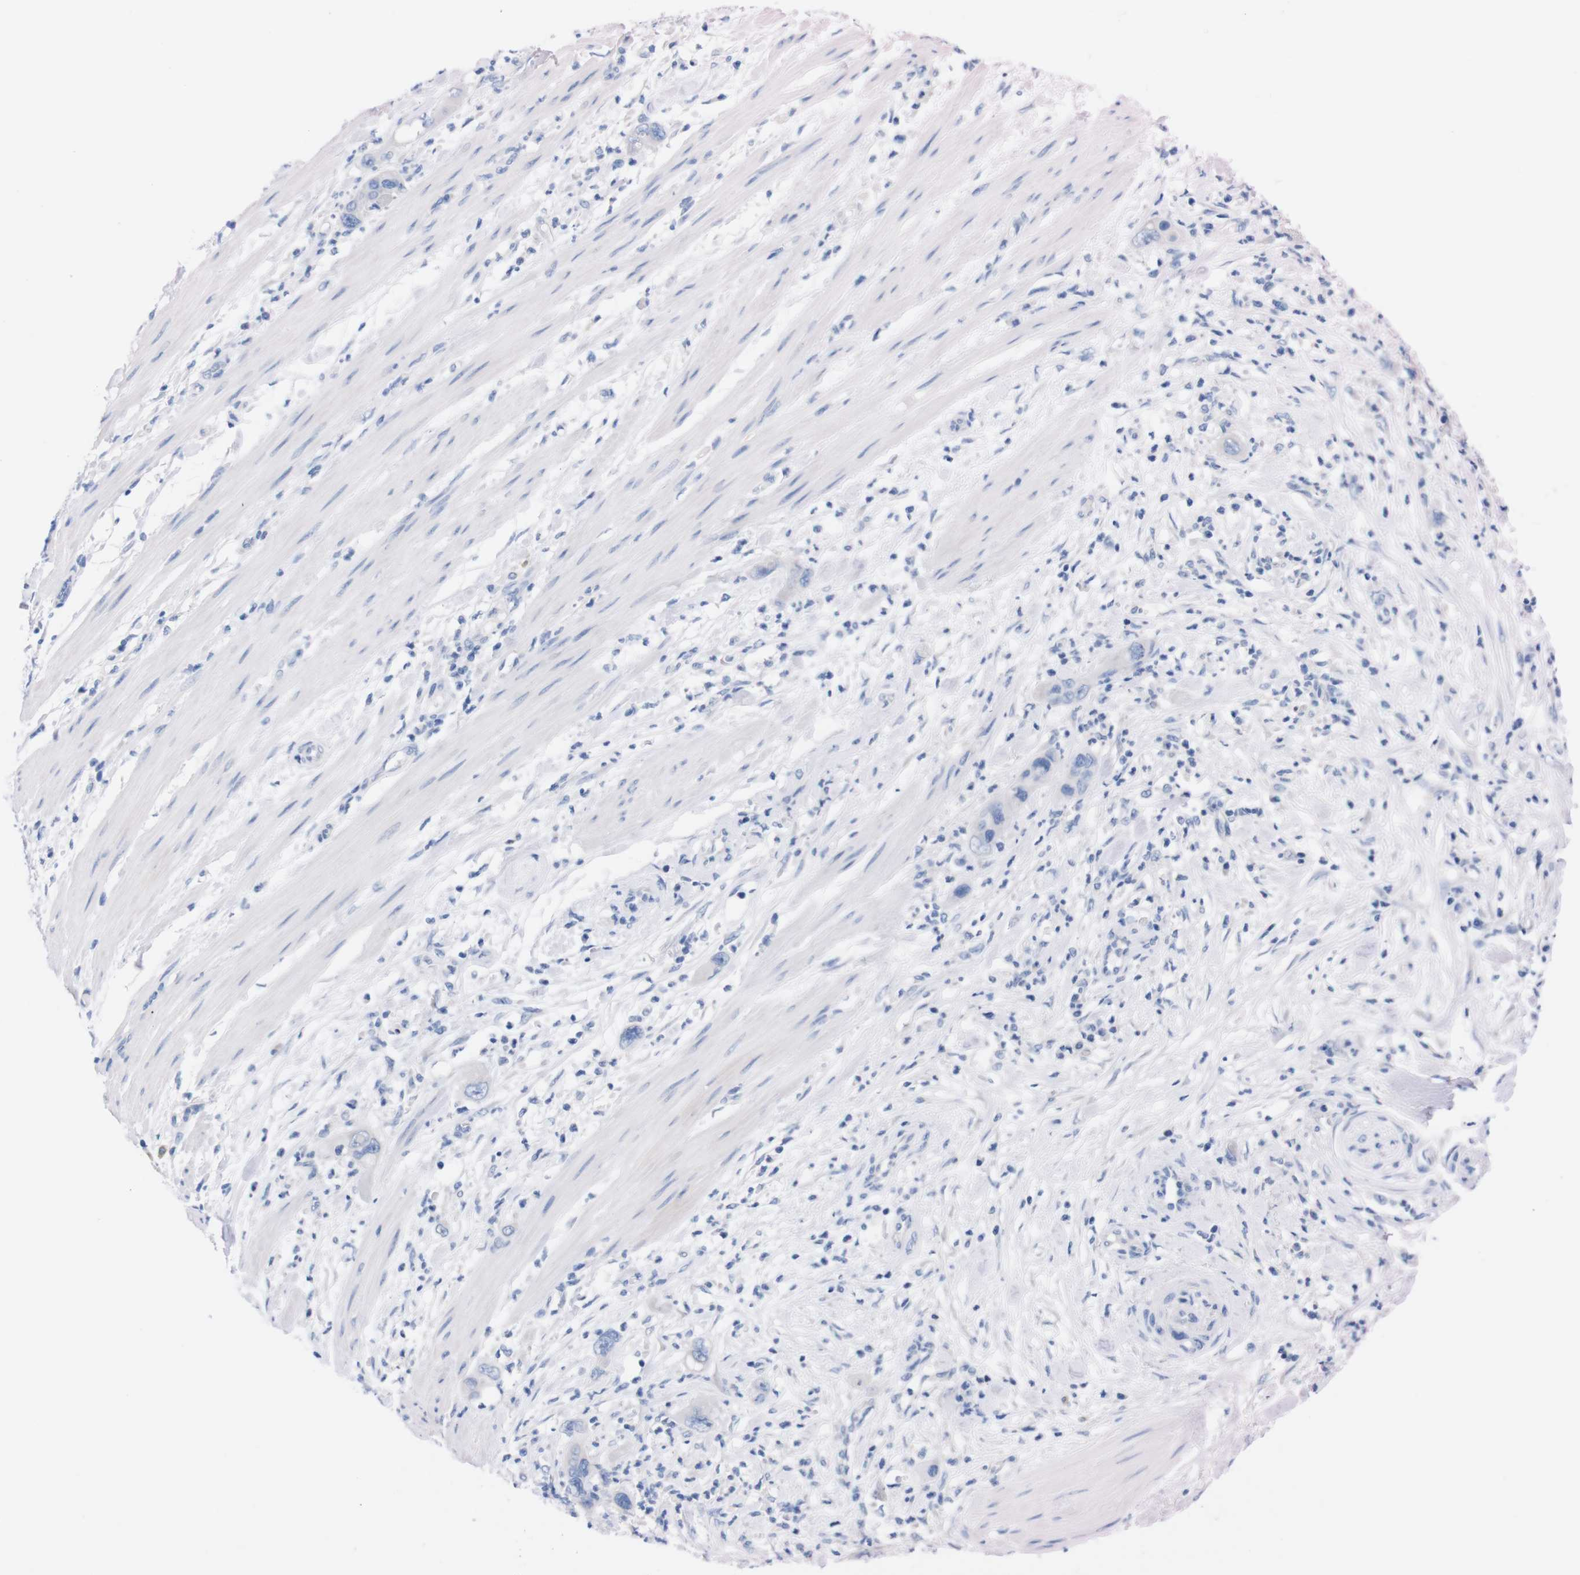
{"staining": {"intensity": "negative", "quantity": "none", "location": "none"}, "tissue": "pancreatic cancer", "cell_type": "Tumor cells", "image_type": "cancer", "snomed": [{"axis": "morphology", "description": "Adenocarcinoma, NOS"}, {"axis": "topography", "description": "Pancreas"}], "caption": "This is a histopathology image of immunohistochemistry staining of pancreatic cancer, which shows no positivity in tumor cells. (DAB (3,3'-diaminobenzidine) IHC with hematoxylin counter stain).", "gene": "TMEM243", "patient": {"sex": "female", "age": 71}}